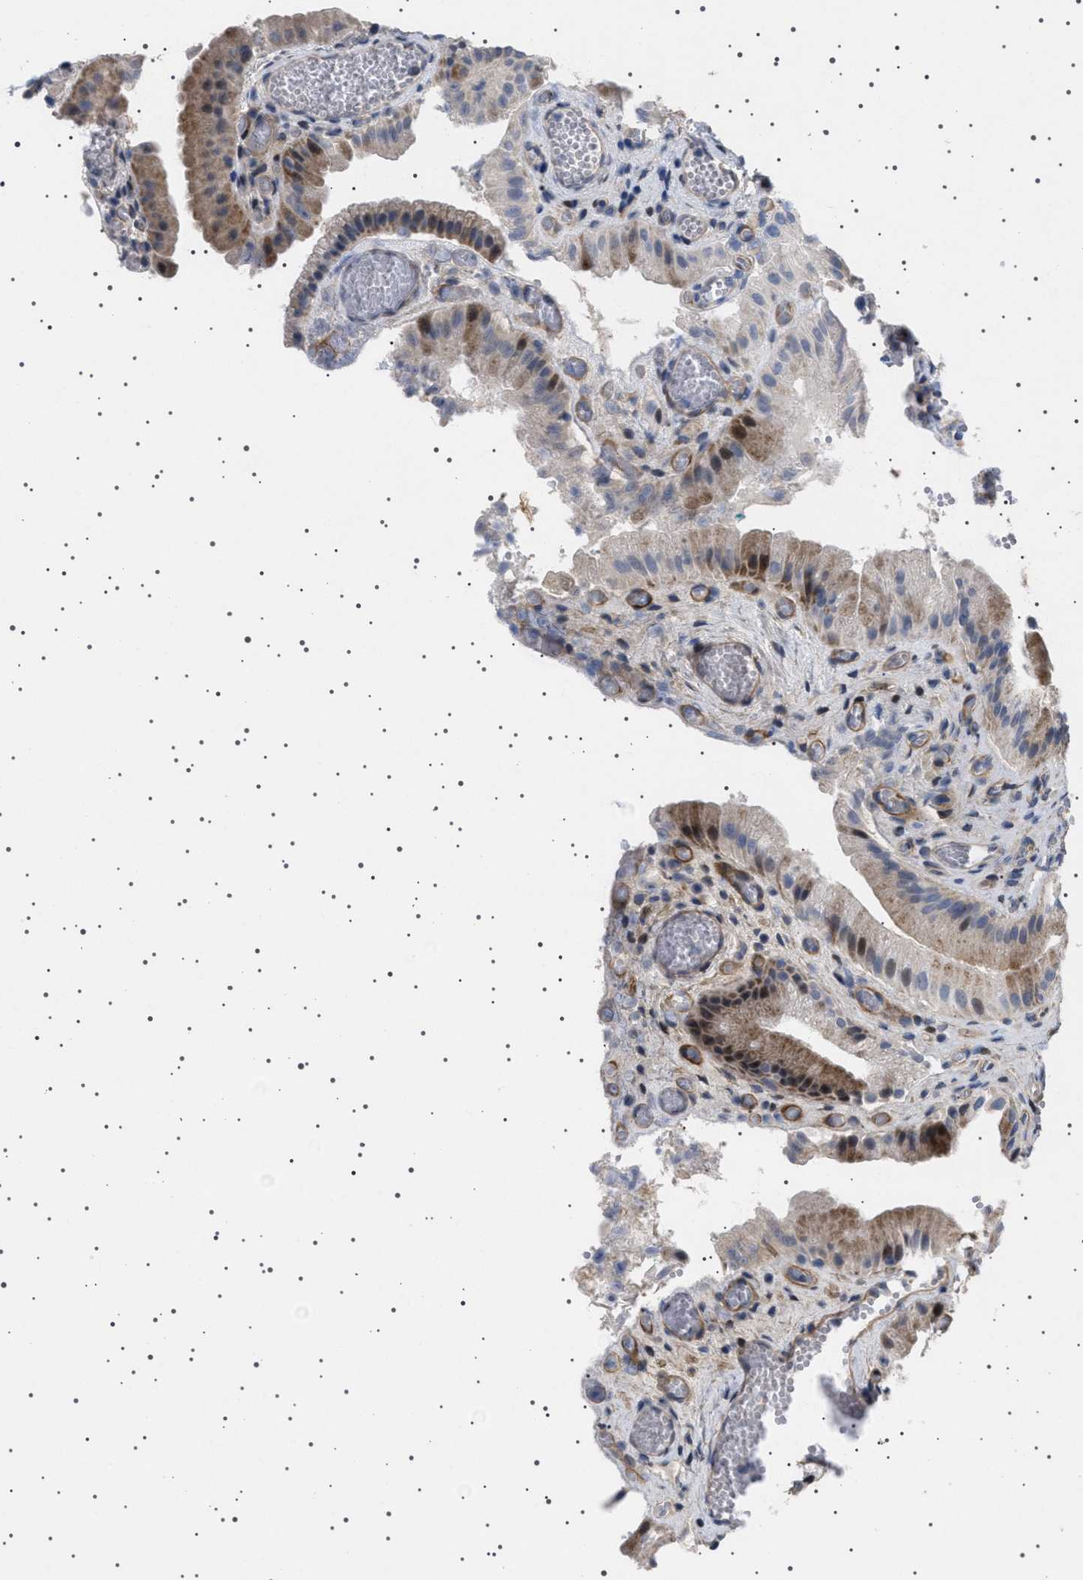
{"staining": {"intensity": "moderate", "quantity": "<25%", "location": "cytoplasmic/membranous,nuclear"}, "tissue": "gallbladder", "cell_type": "Glandular cells", "image_type": "normal", "snomed": [{"axis": "morphology", "description": "Normal tissue, NOS"}, {"axis": "topography", "description": "Gallbladder"}], "caption": "The histopathology image reveals staining of normal gallbladder, revealing moderate cytoplasmic/membranous,nuclear protein positivity (brown color) within glandular cells.", "gene": "HTR1A", "patient": {"sex": "male", "age": 49}}